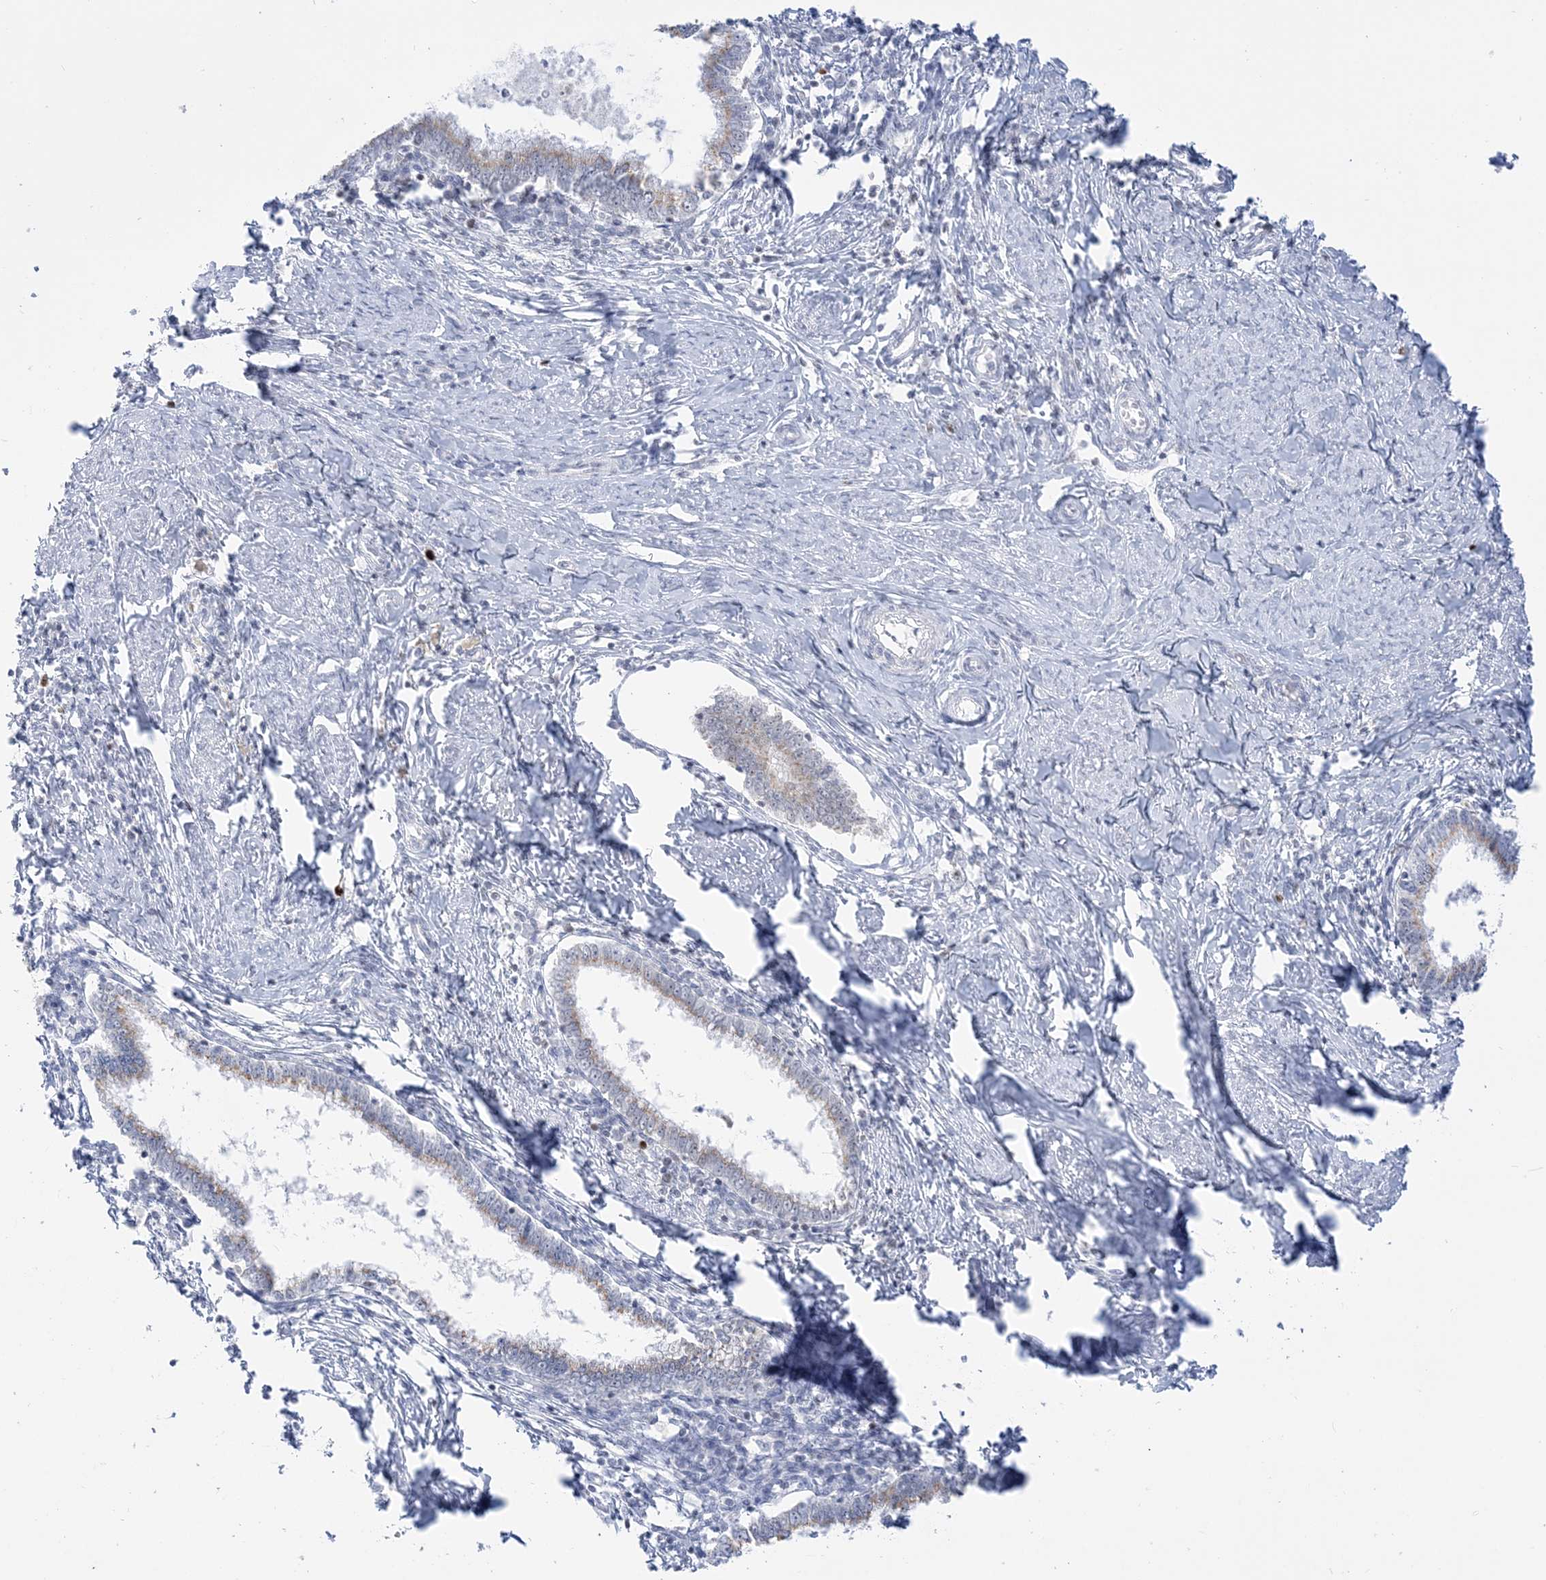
{"staining": {"intensity": "weak", "quantity": ">75%", "location": "cytoplasmic/membranous"}, "tissue": "cervical cancer", "cell_type": "Tumor cells", "image_type": "cancer", "snomed": [{"axis": "morphology", "description": "Adenocarcinoma, NOS"}, {"axis": "topography", "description": "Cervix"}], "caption": "This image demonstrates cervical cancer (adenocarcinoma) stained with immunohistochemistry to label a protein in brown. The cytoplasmic/membranous of tumor cells show weak positivity for the protein. Nuclei are counter-stained blue.", "gene": "DDX21", "patient": {"sex": "female", "age": 36}}